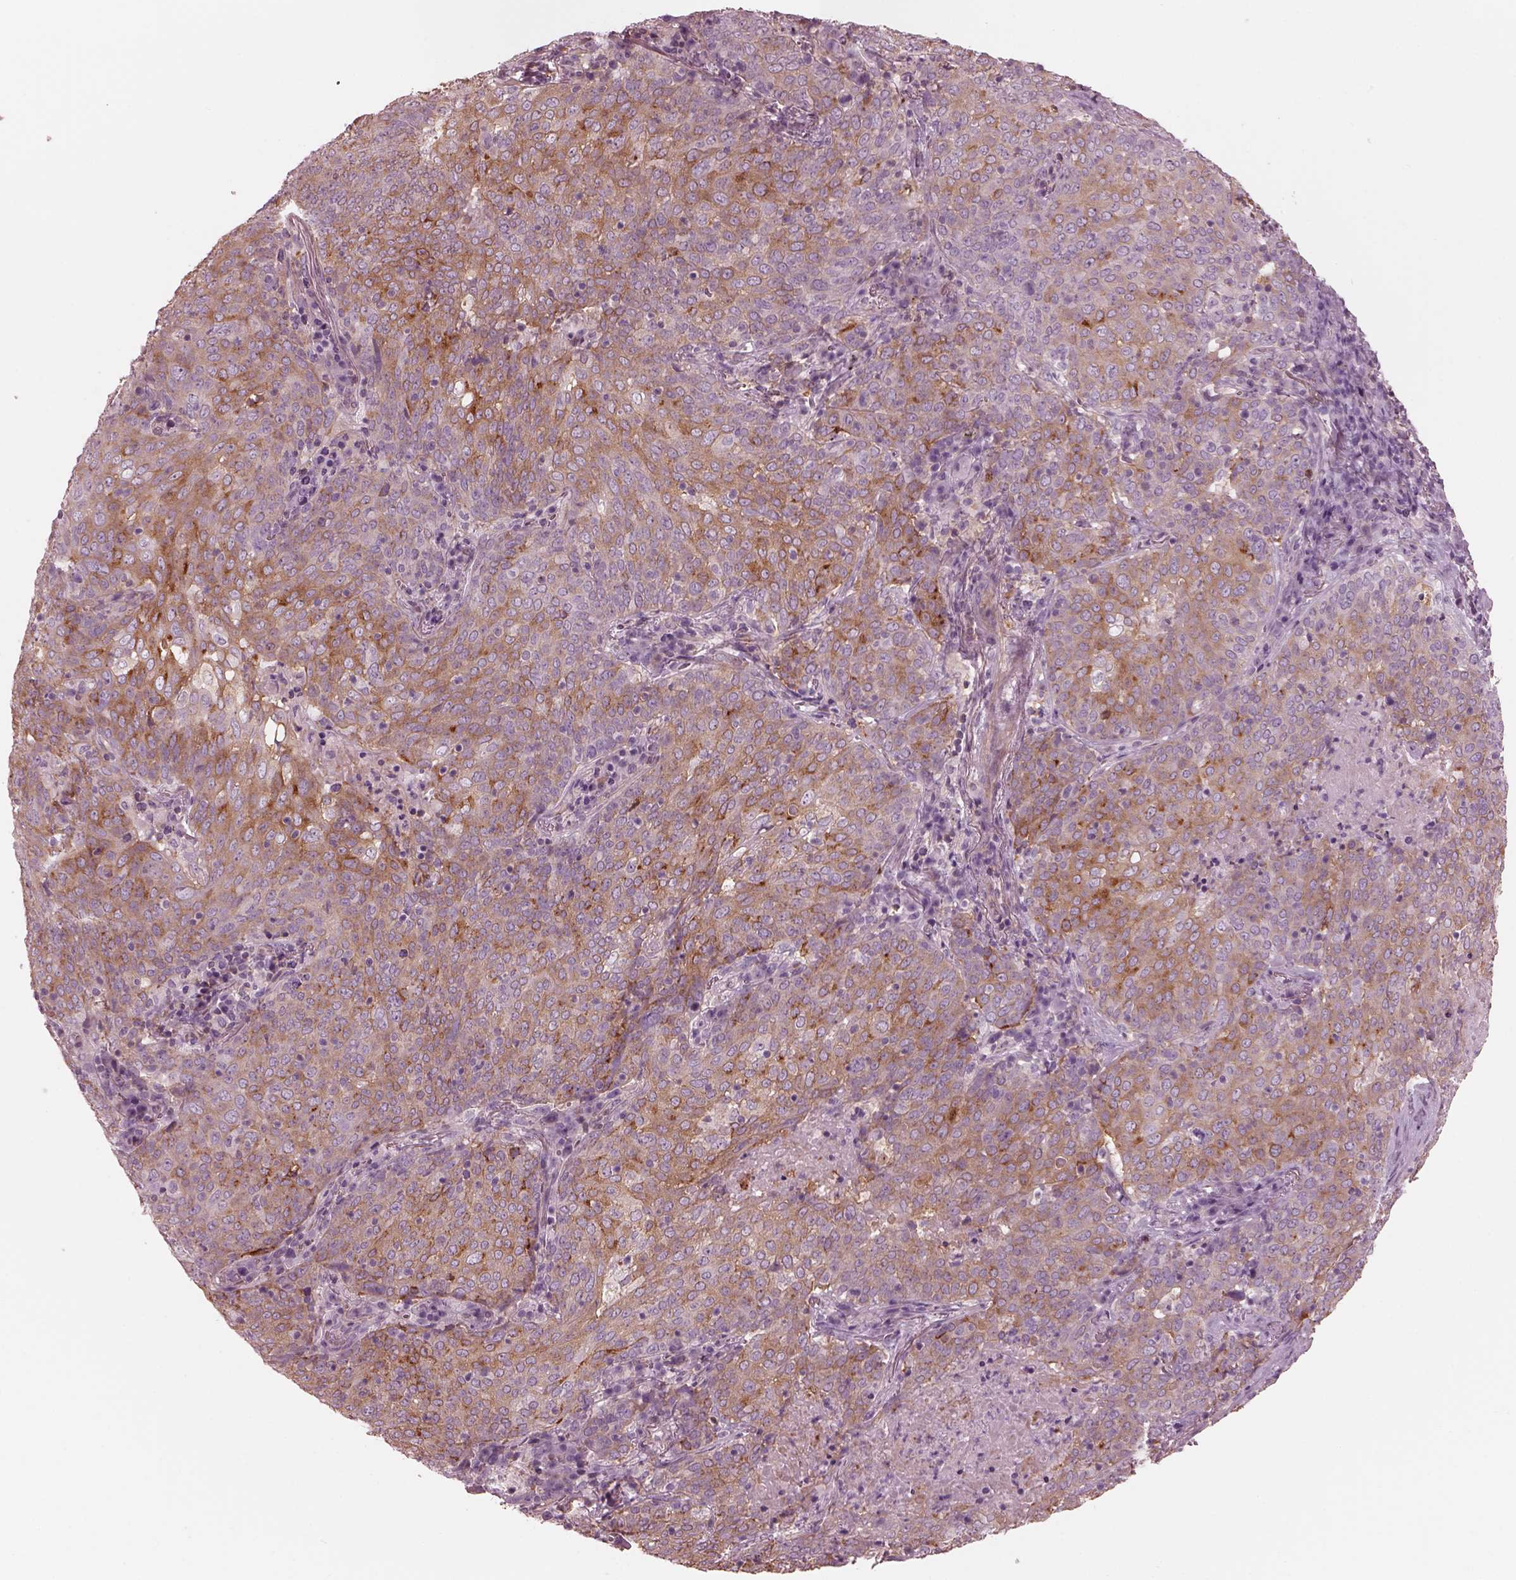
{"staining": {"intensity": "strong", "quantity": "25%-75%", "location": "cytoplasmic/membranous"}, "tissue": "lung cancer", "cell_type": "Tumor cells", "image_type": "cancer", "snomed": [{"axis": "morphology", "description": "Squamous cell carcinoma, NOS"}, {"axis": "topography", "description": "Lung"}], "caption": "IHC micrograph of lung cancer (squamous cell carcinoma) stained for a protein (brown), which reveals high levels of strong cytoplasmic/membranous expression in about 25%-75% of tumor cells.", "gene": "ELAPOR1", "patient": {"sex": "male", "age": 82}}